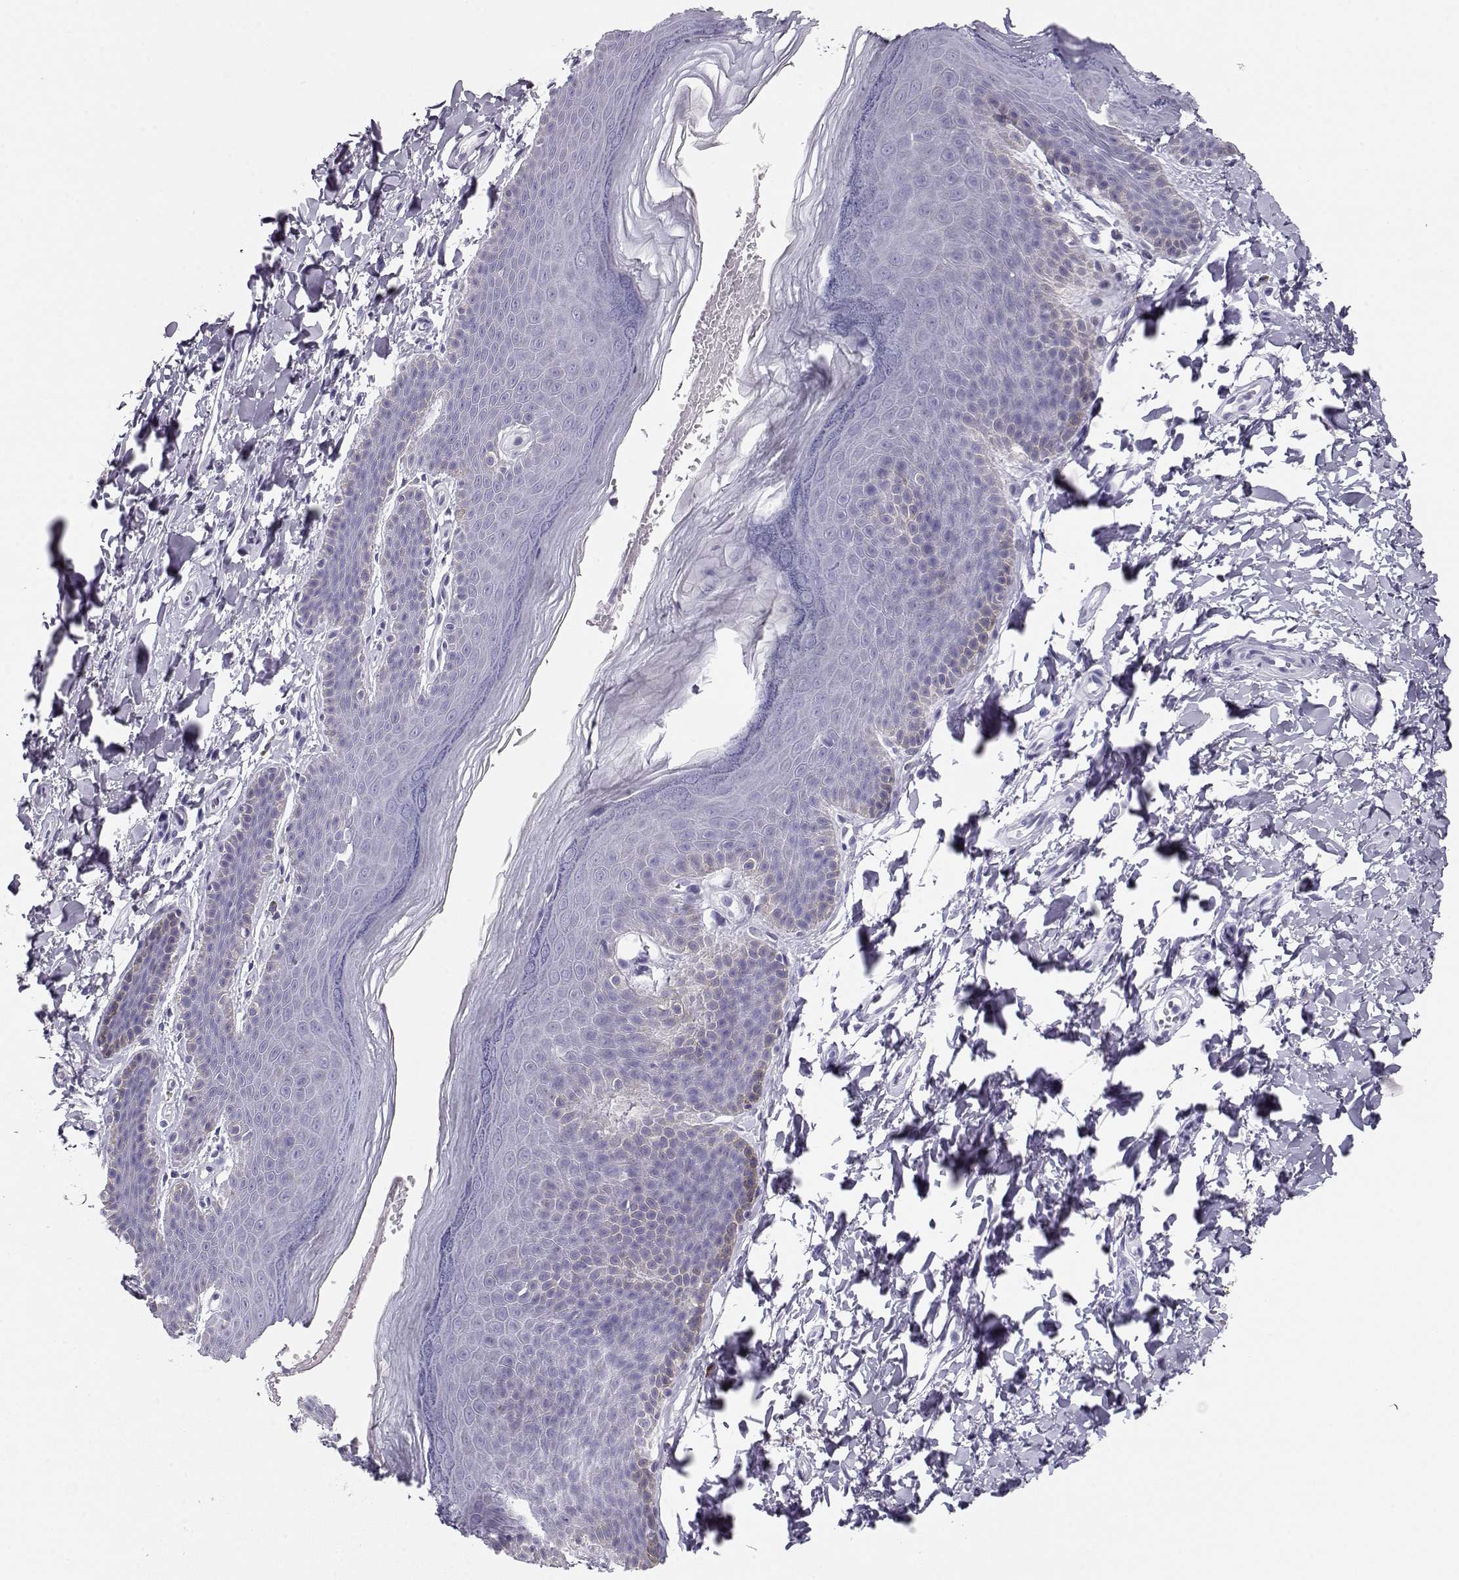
{"staining": {"intensity": "negative", "quantity": "none", "location": "none"}, "tissue": "skin", "cell_type": "Epidermal cells", "image_type": "normal", "snomed": [{"axis": "morphology", "description": "Normal tissue, NOS"}, {"axis": "topography", "description": "Anal"}], "caption": "Micrograph shows no significant protein positivity in epidermal cells of normal skin.", "gene": "MAGEC1", "patient": {"sex": "male", "age": 53}}